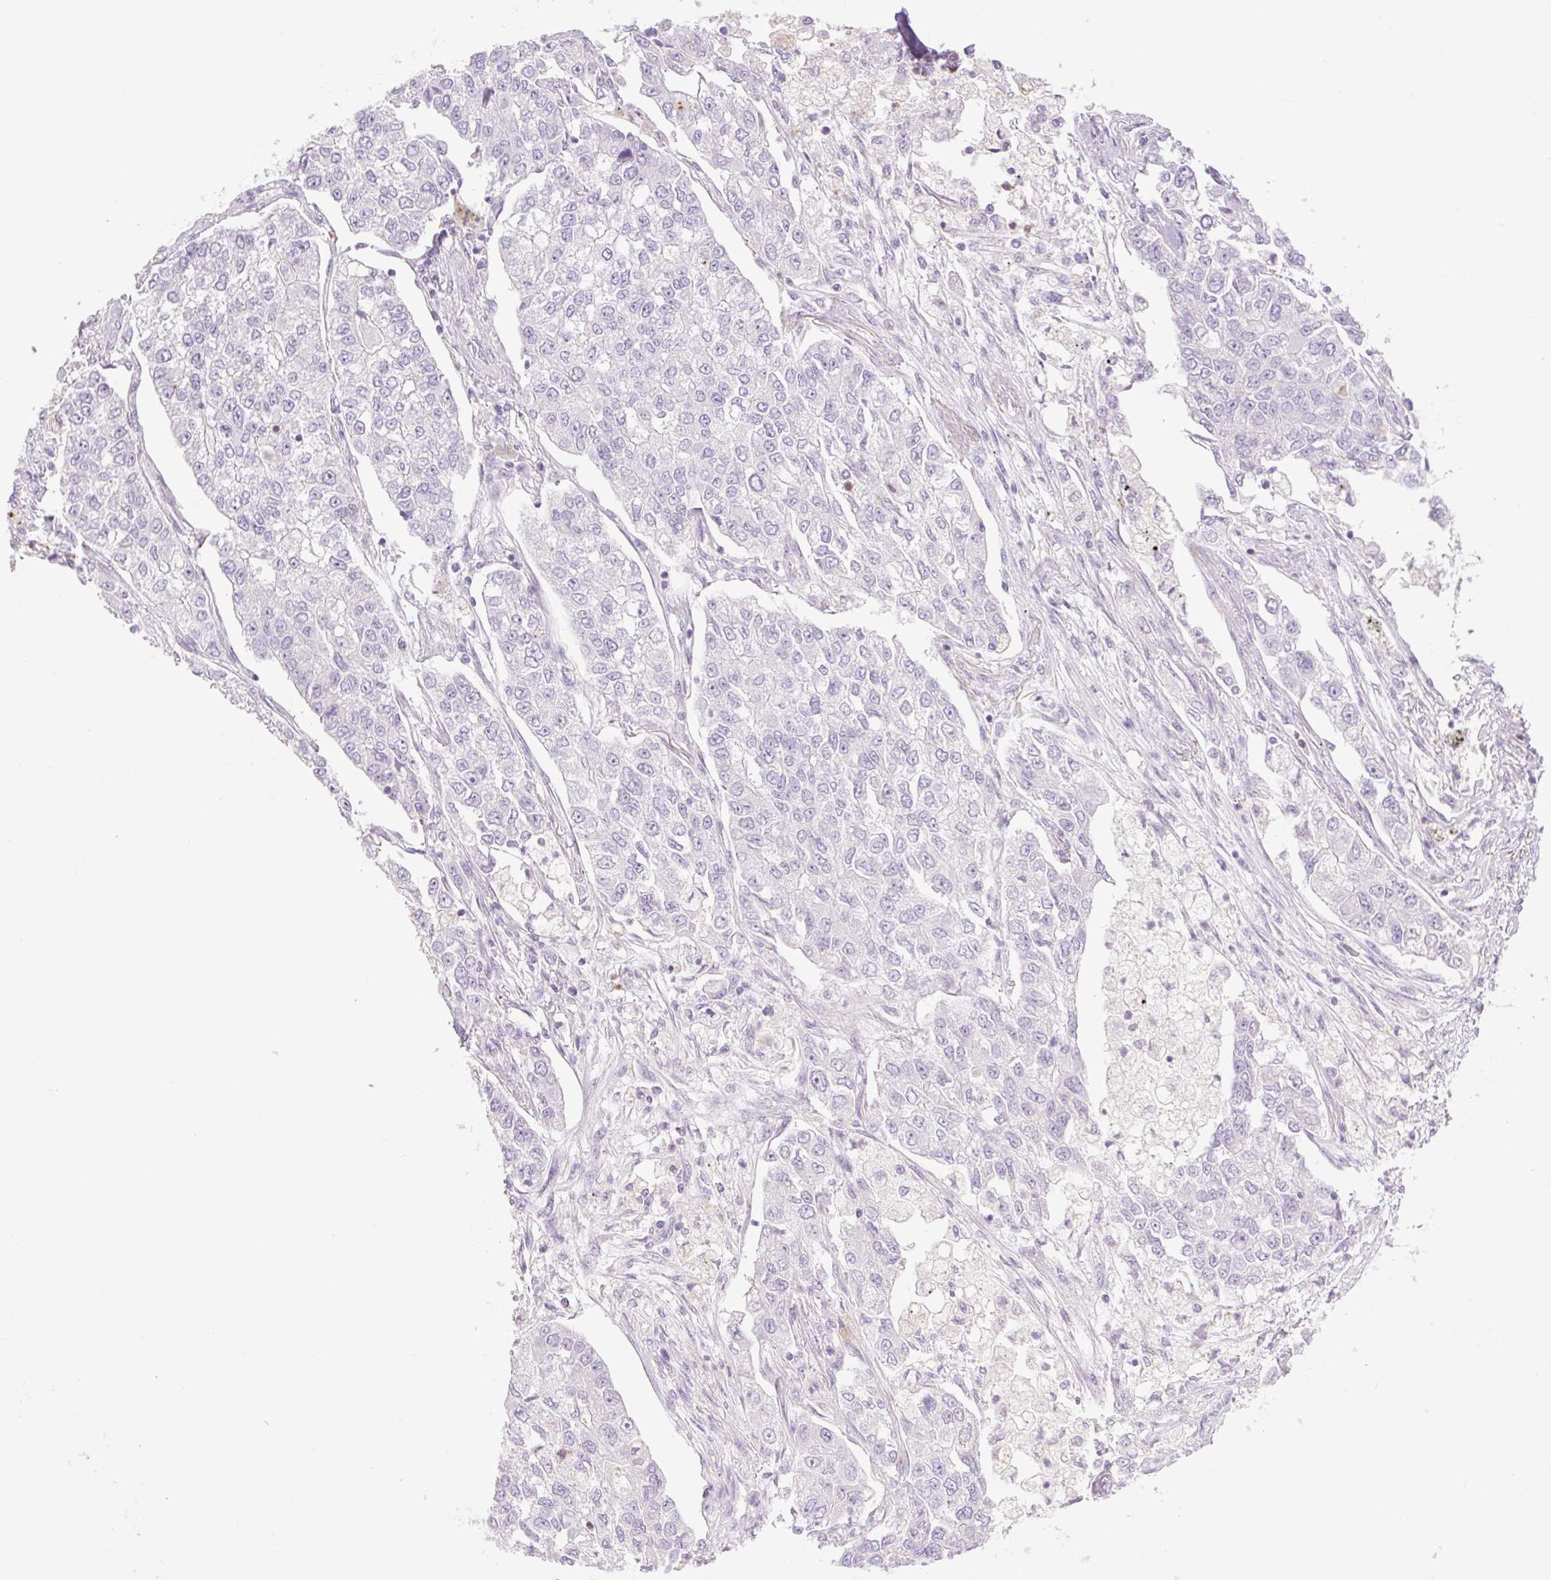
{"staining": {"intensity": "negative", "quantity": "none", "location": "none"}, "tissue": "lung cancer", "cell_type": "Tumor cells", "image_type": "cancer", "snomed": [{"axis": "morphology", "description": "Adenocarcinoma, NOS"}, {"axis": "topography", "description": "Lung"}], "caption": "The IHC photomicrograph has no significant positivity in tumor cells of lung cancer (adenocarcinoma) tissue.", "gene": "TBX15", "patient": {"sex": "male", "age": 49}}